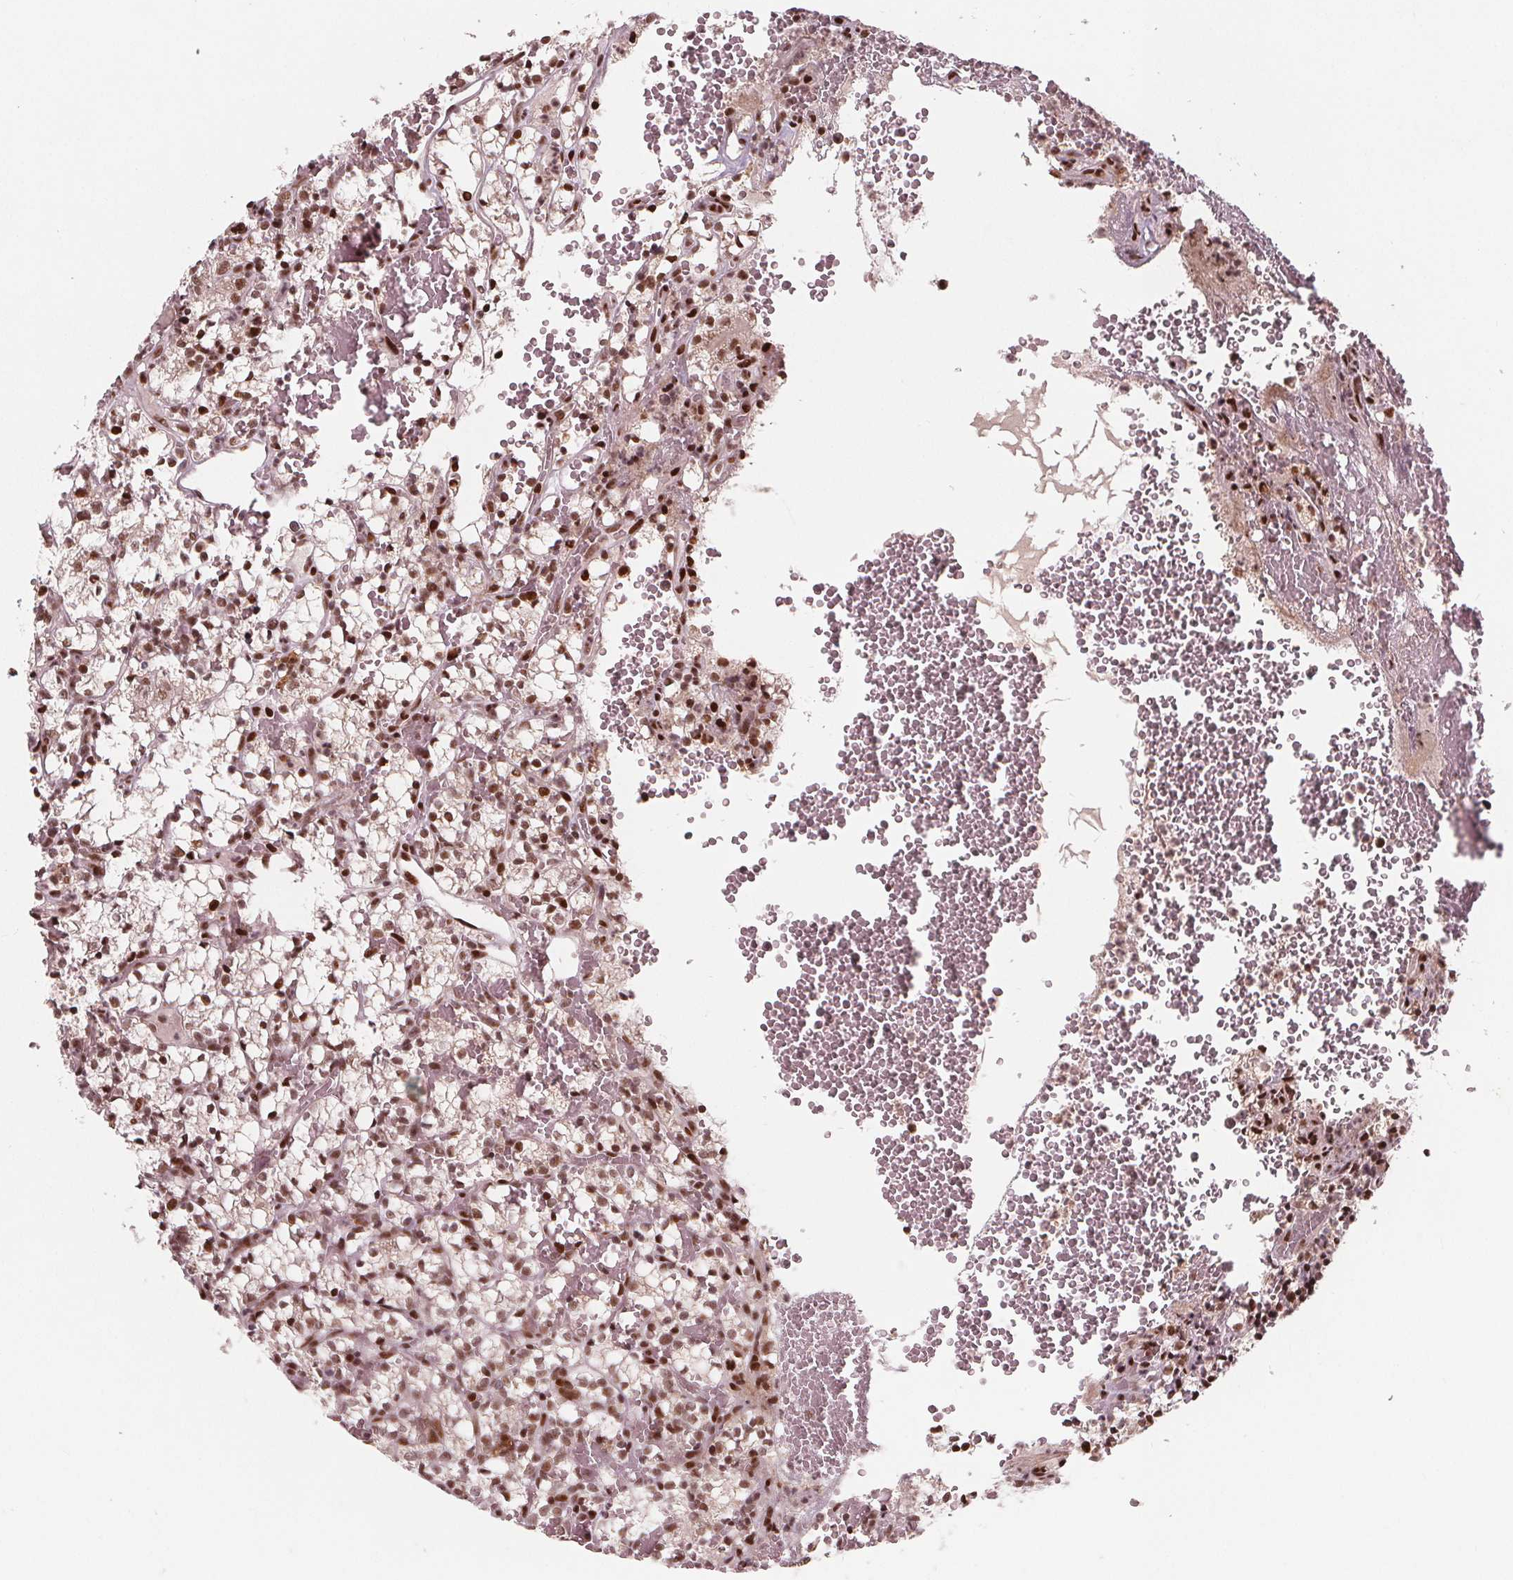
{"staining": {"intensity": "moderate", "quantity": ">75%", "location": "nuclear"}, "tissue": "renal cancer", "cell_type": "Tumor cells", "image_type": "cancer", "snomed": [{"axis": "morphology", "description": "Adenocarcinoma, NOS"}, {"axis": "topography", "description": "Kidney"}], "caption": "About >75% of tumor cells in human renal cancer (adenocarcinoma) display moderate nuclear protein staining as visualized by brown immunohistochemical staining.", "gene": "SNRNP35", "patient": {"sex": "female", "age": 69}}